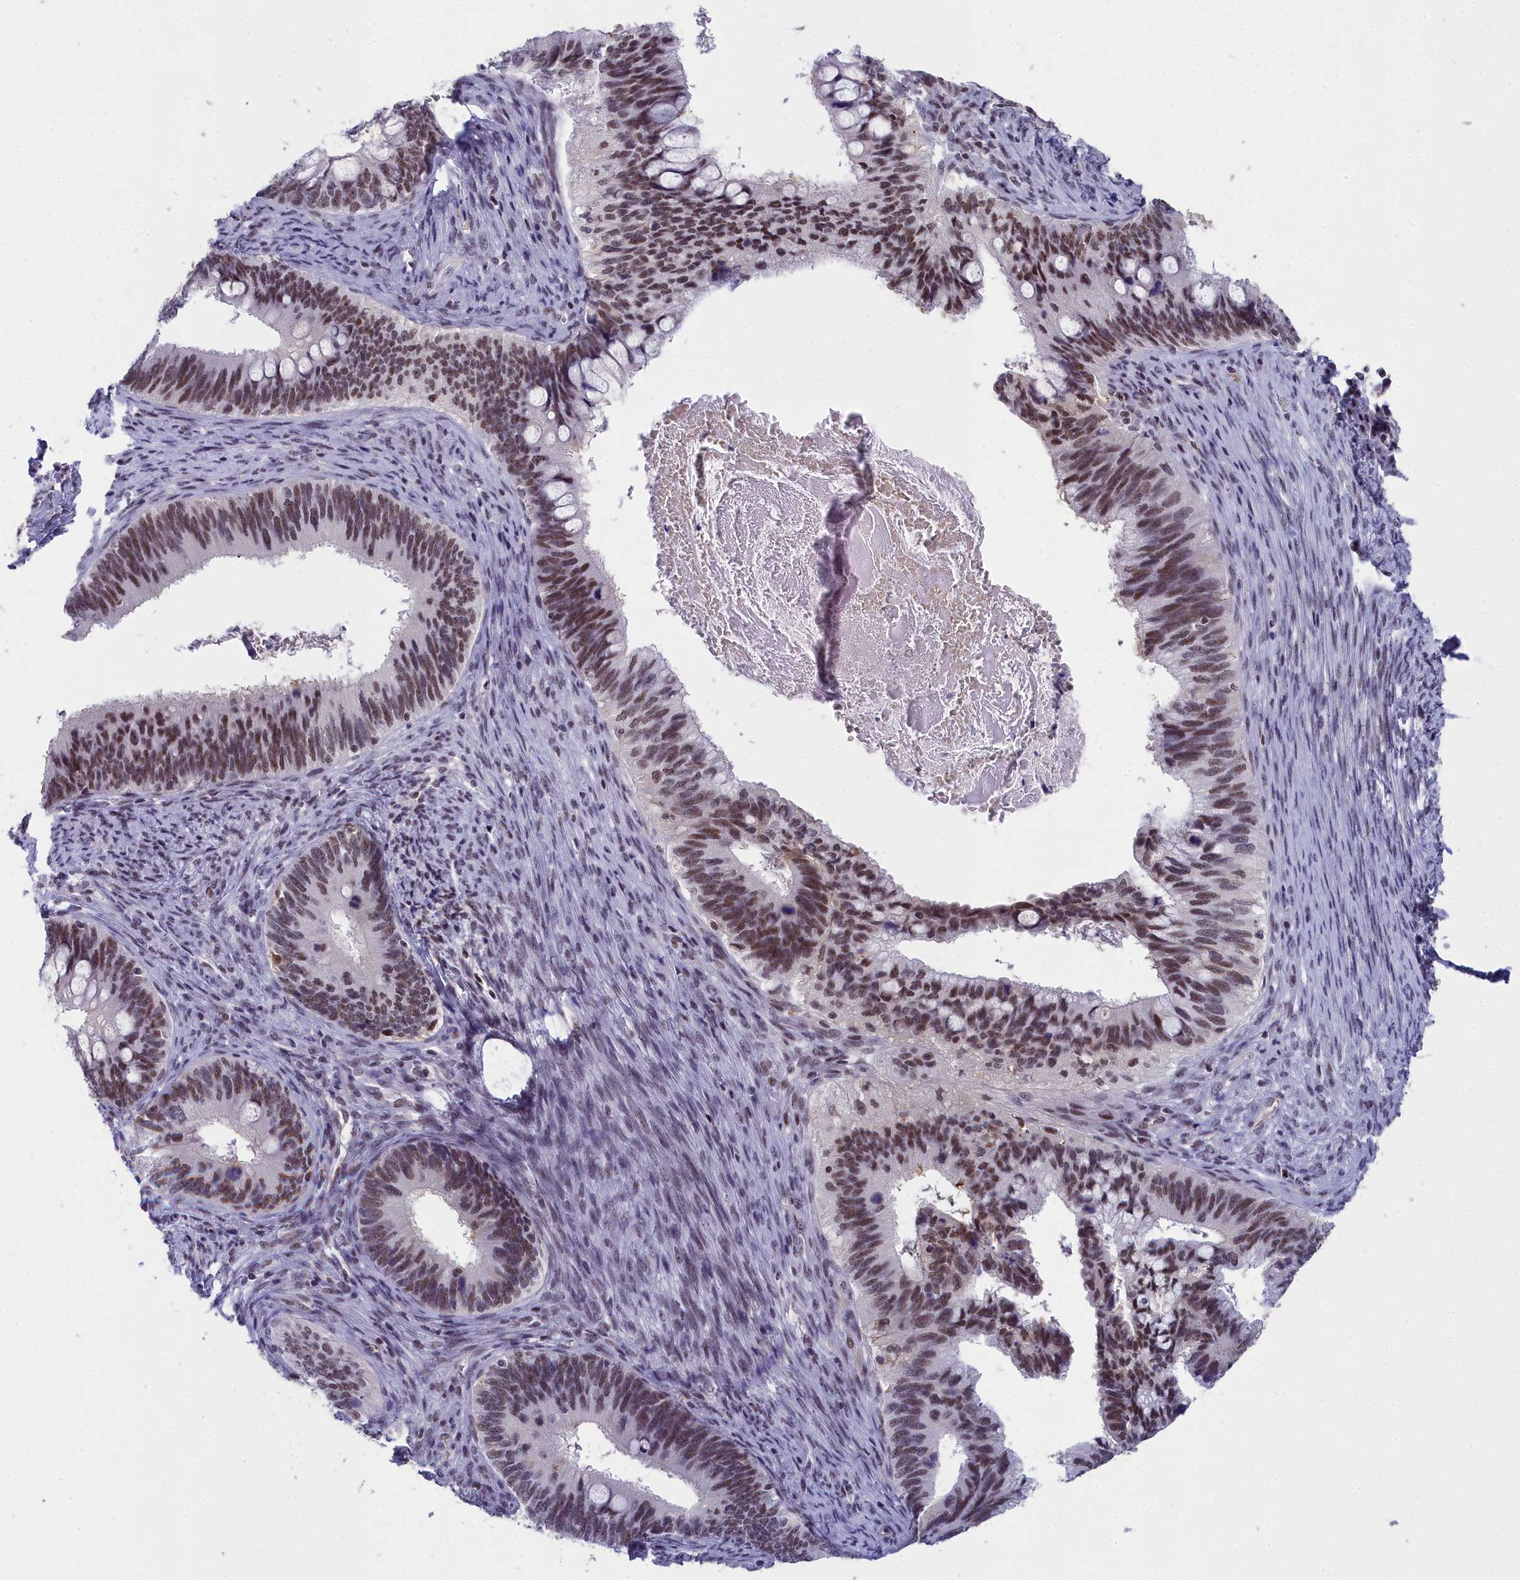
{"staining": {"intensity": "strong", "quantity": "25%-75%", "location": "nuclear"}, "tissue": "cervical cancer", "cell_type": "Tumor cells", "image_type": "cancer", "snomed": [{"axis": "morphology", "description": "Adenocarcinoma, NOS"}, {"axis": "topography", "description": "Cervix"}], "caption": "Strong nuclear positivity is present in approximately 25%-75% of tumor cells in cervical adenocarcinoma. Using DAB (brown) and hematoxylin (blue) stains, captured at high magnification using brightfield microscopy.", "gene": "CCDC97", "patient": {"sex": "female", "age": 42}}